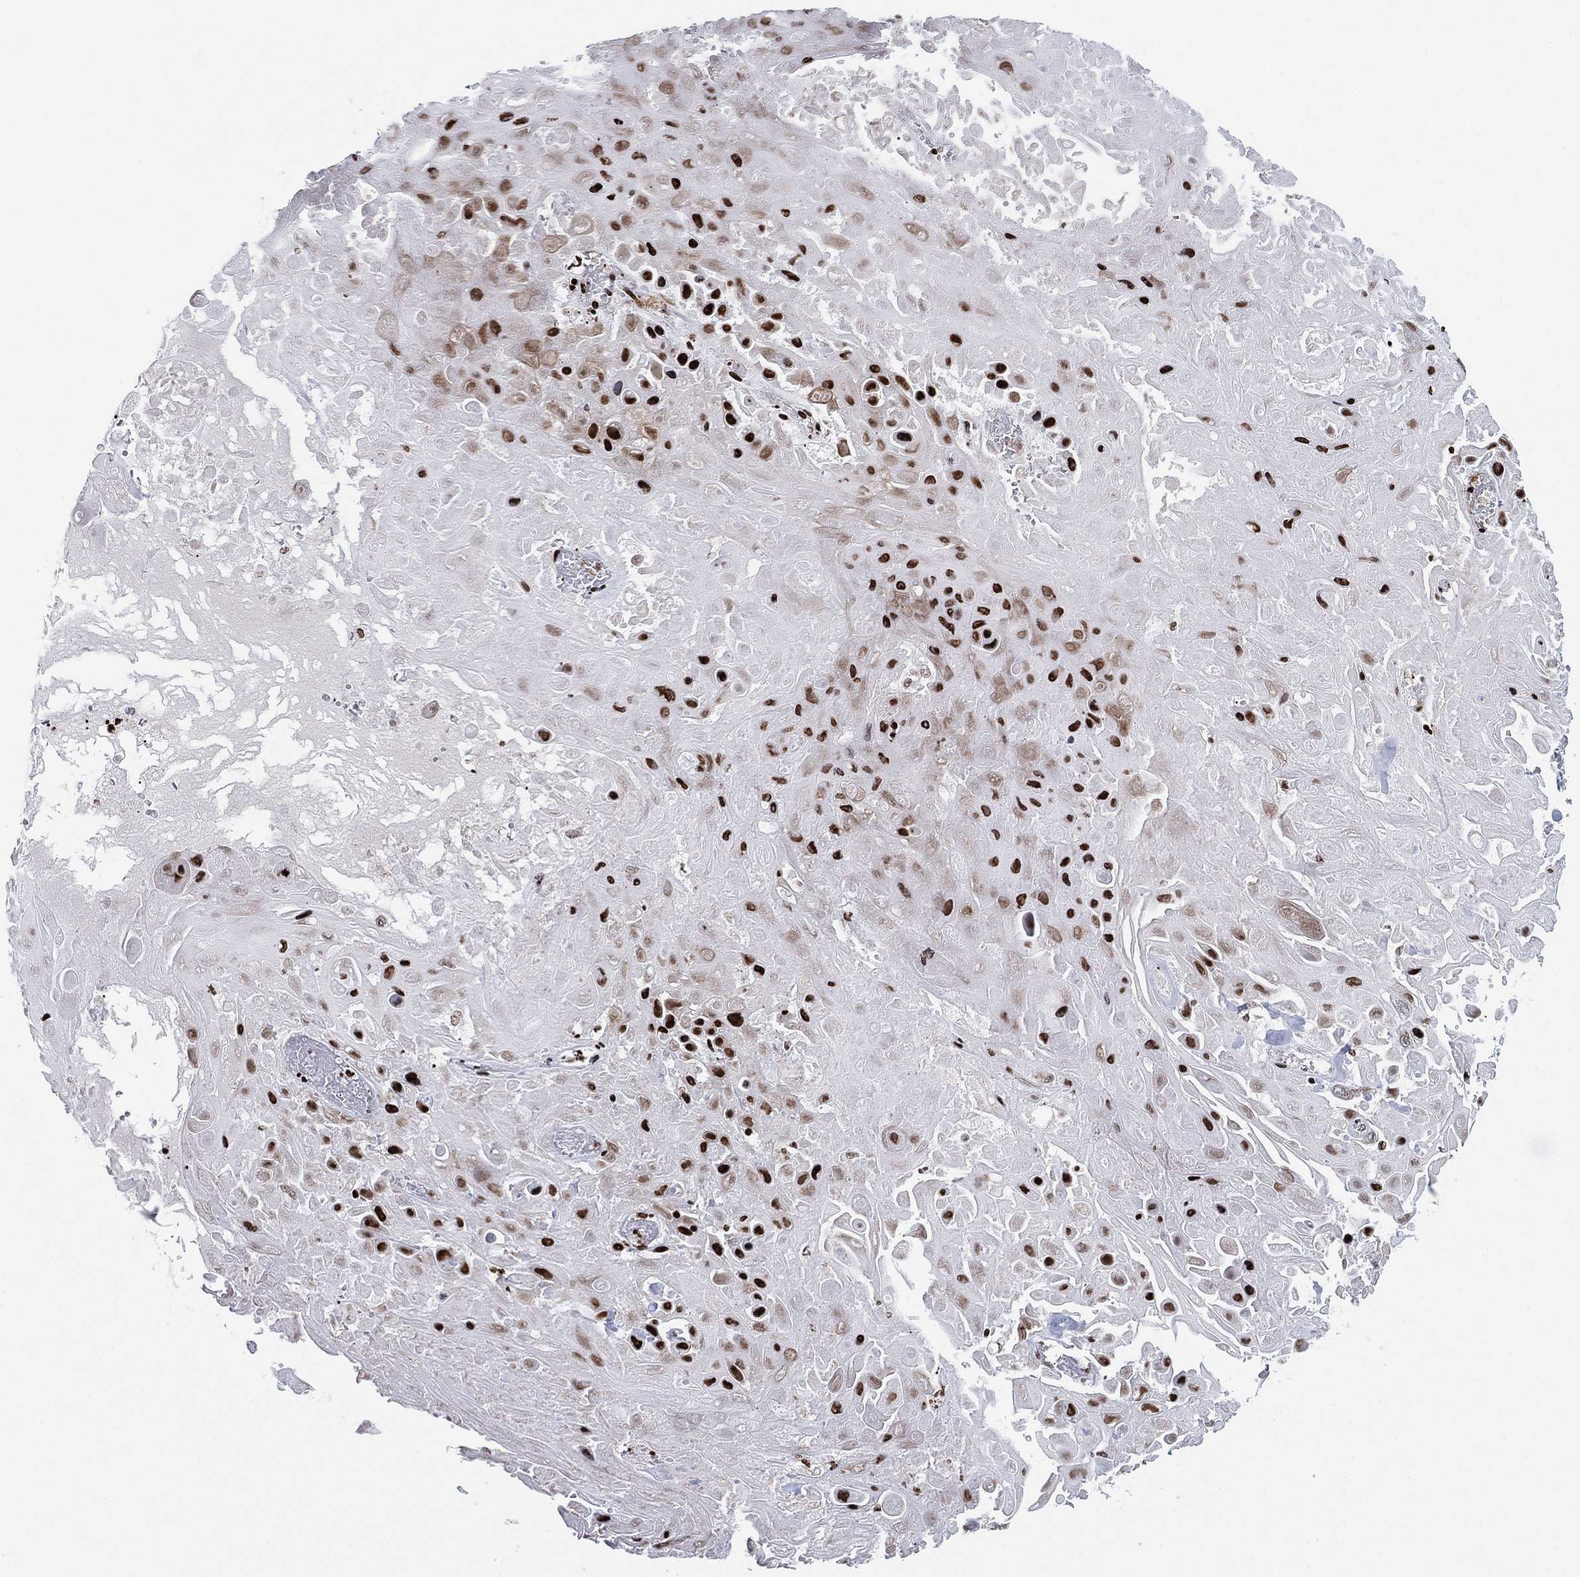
{"staining": {"intensity": "strong", "quantity": "<25%", "location": "nuclear"}, "tissue": "skin cancer", "cell_type": "Tumor cells", "image_type": "cancer", "snomed": [{"axis": "morphology", "description": "Squamous cell carcinoma, NOS"}, {"axis": "topography", "description": "Skin"}], "caption": "Skin squamous cell carcinoma stained for a protein displays strong nuclear positivity in tumor cells.", "gene": "MFSD14A", "patient": {"sex": "male", "age": 82}}